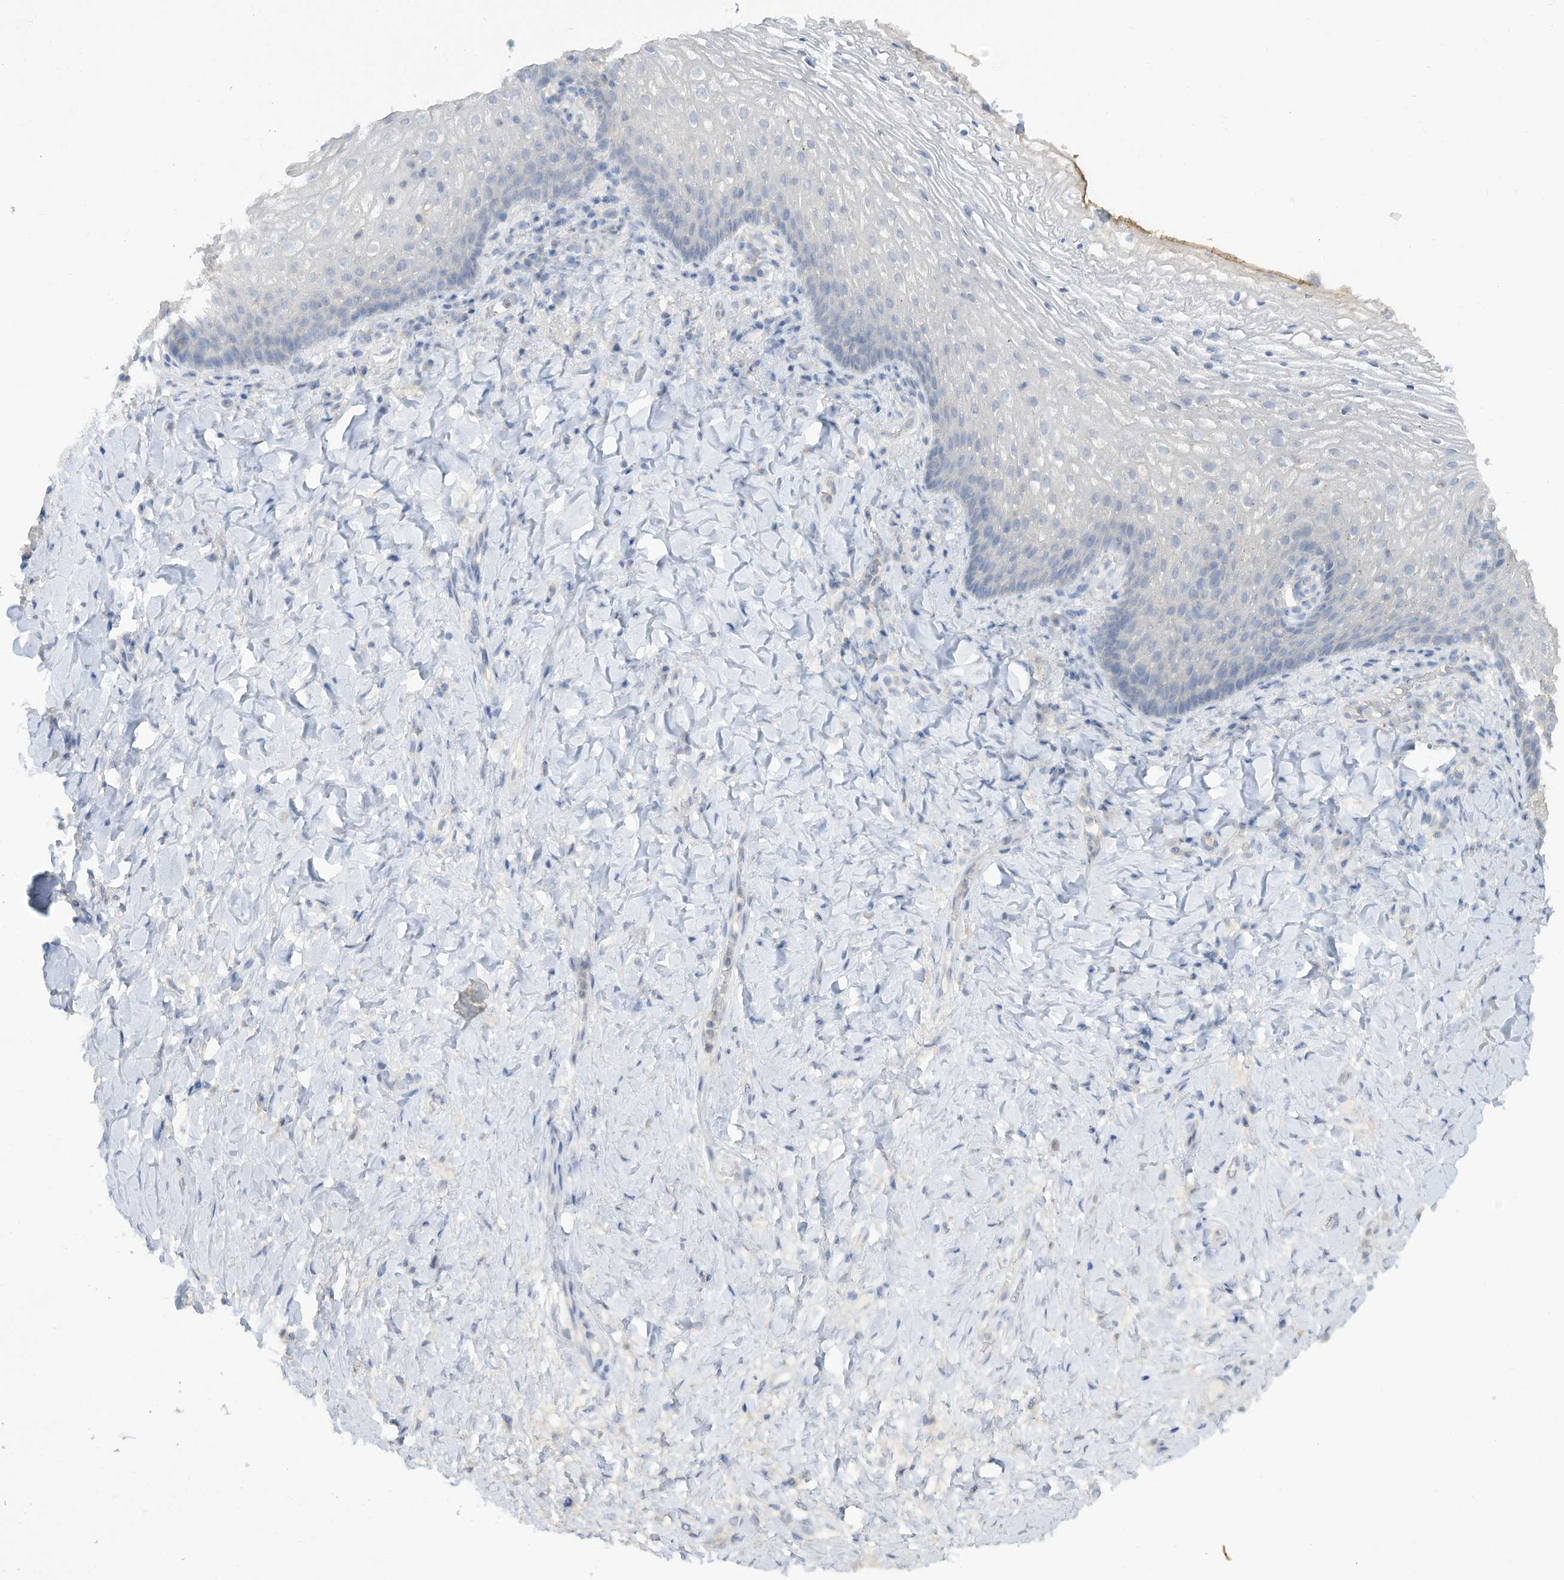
{"staining": {"intensity": "negative", "quantity": "none", "location": "none"}, "tissue": "vagina", "cell_type": "Squamous epithelial cells", "image_type": "normal", "snomed": [{"axis": "morphology", "description": "Normal tissue, NOS"}, {"axis": "topography", "description": "Vagina"}], "caption": "A histopathology image of human vagina is negative for staining in squamous epithelial cells. (DAB immunohistochemistry (IHC) visualized using brightfield microscopy, high magnification).", "gene": "HAS3", "patient": {"sex": "female", "age": 60}}